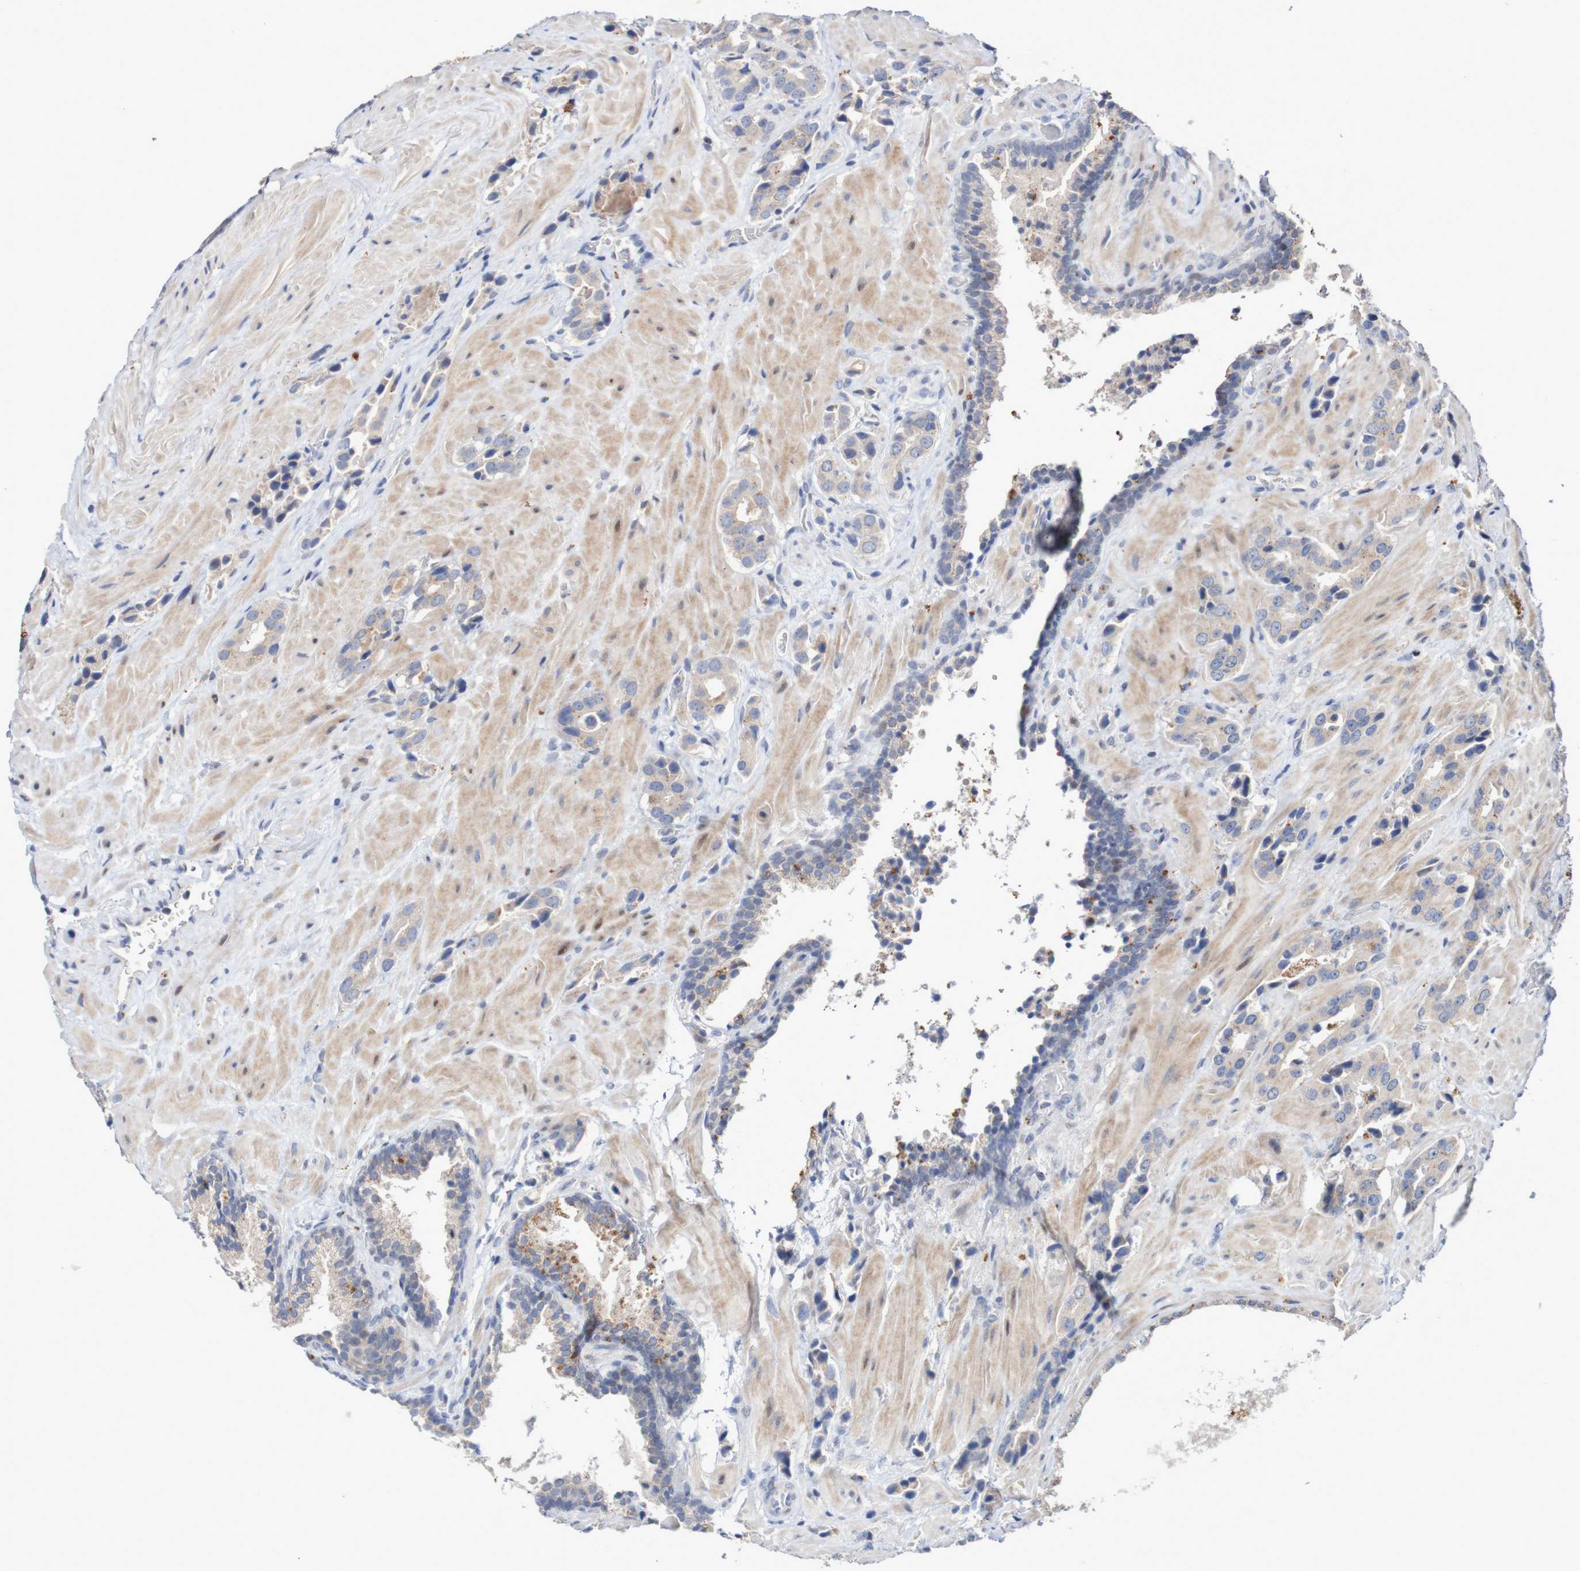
{"staining": {"intensity": "negative", "quantity": "none", "location": "none"}, "tissue": "prostate cancer", "cell_type": "Tumor cells", "image_type": "cancer", "snomed": [{"axis": "morphology", "description": "Adenocarcinoma, High grade"}, {"axis": "topography", "description": "Prostate"}], "caption": "An image of prostate cancer (adenocarcinoma (high-grade)) stained for a protein displays no brown staining in tumor cells.", "gene": "FBP2", "patient": {"sex": "male", "age": 64}}